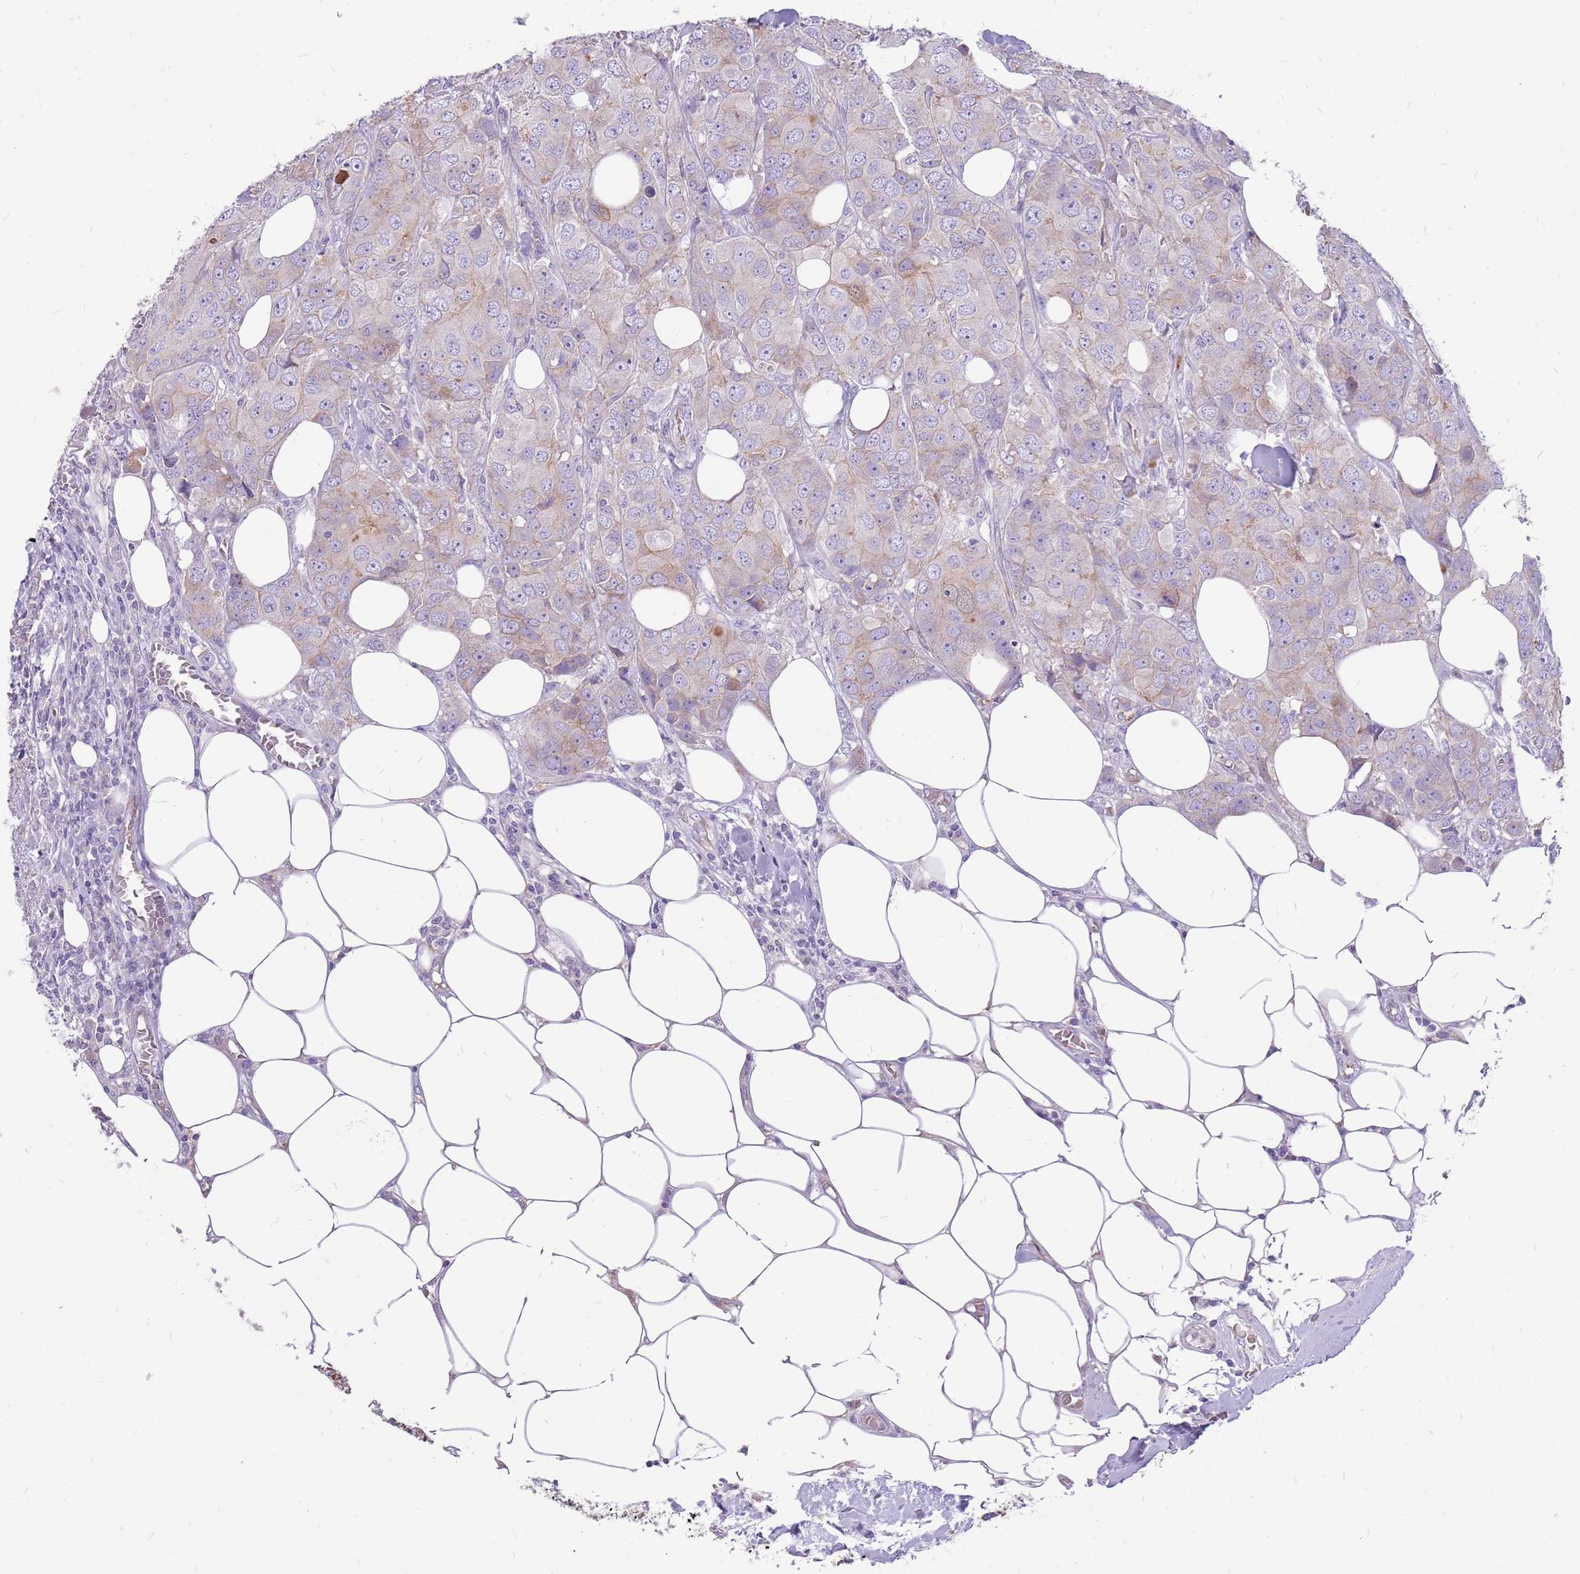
{"staining": {"intensity": "weak", "quantity": "<25%", "location": "cytoplasmic/membranous"}, "tissue": "breast cancer", "cell_type": "Tumor cells", "image_type": "cancer", "snomed": [{"axis": "morphology", "description": "Duct carcinoma"}, {"axis": "topography", "description": "Breast"}], "caption": "Tumor cells are negative for brown protein staining in breast cancer (intraductal carcinoma). The staining was performed using DAB to visualize the protein expression in brown, while the nuclei were stained in blue with hematoxylin (Magnification: 20x).", "gene": "WDR90", "patient": {"sex": "female", "age": 43}}